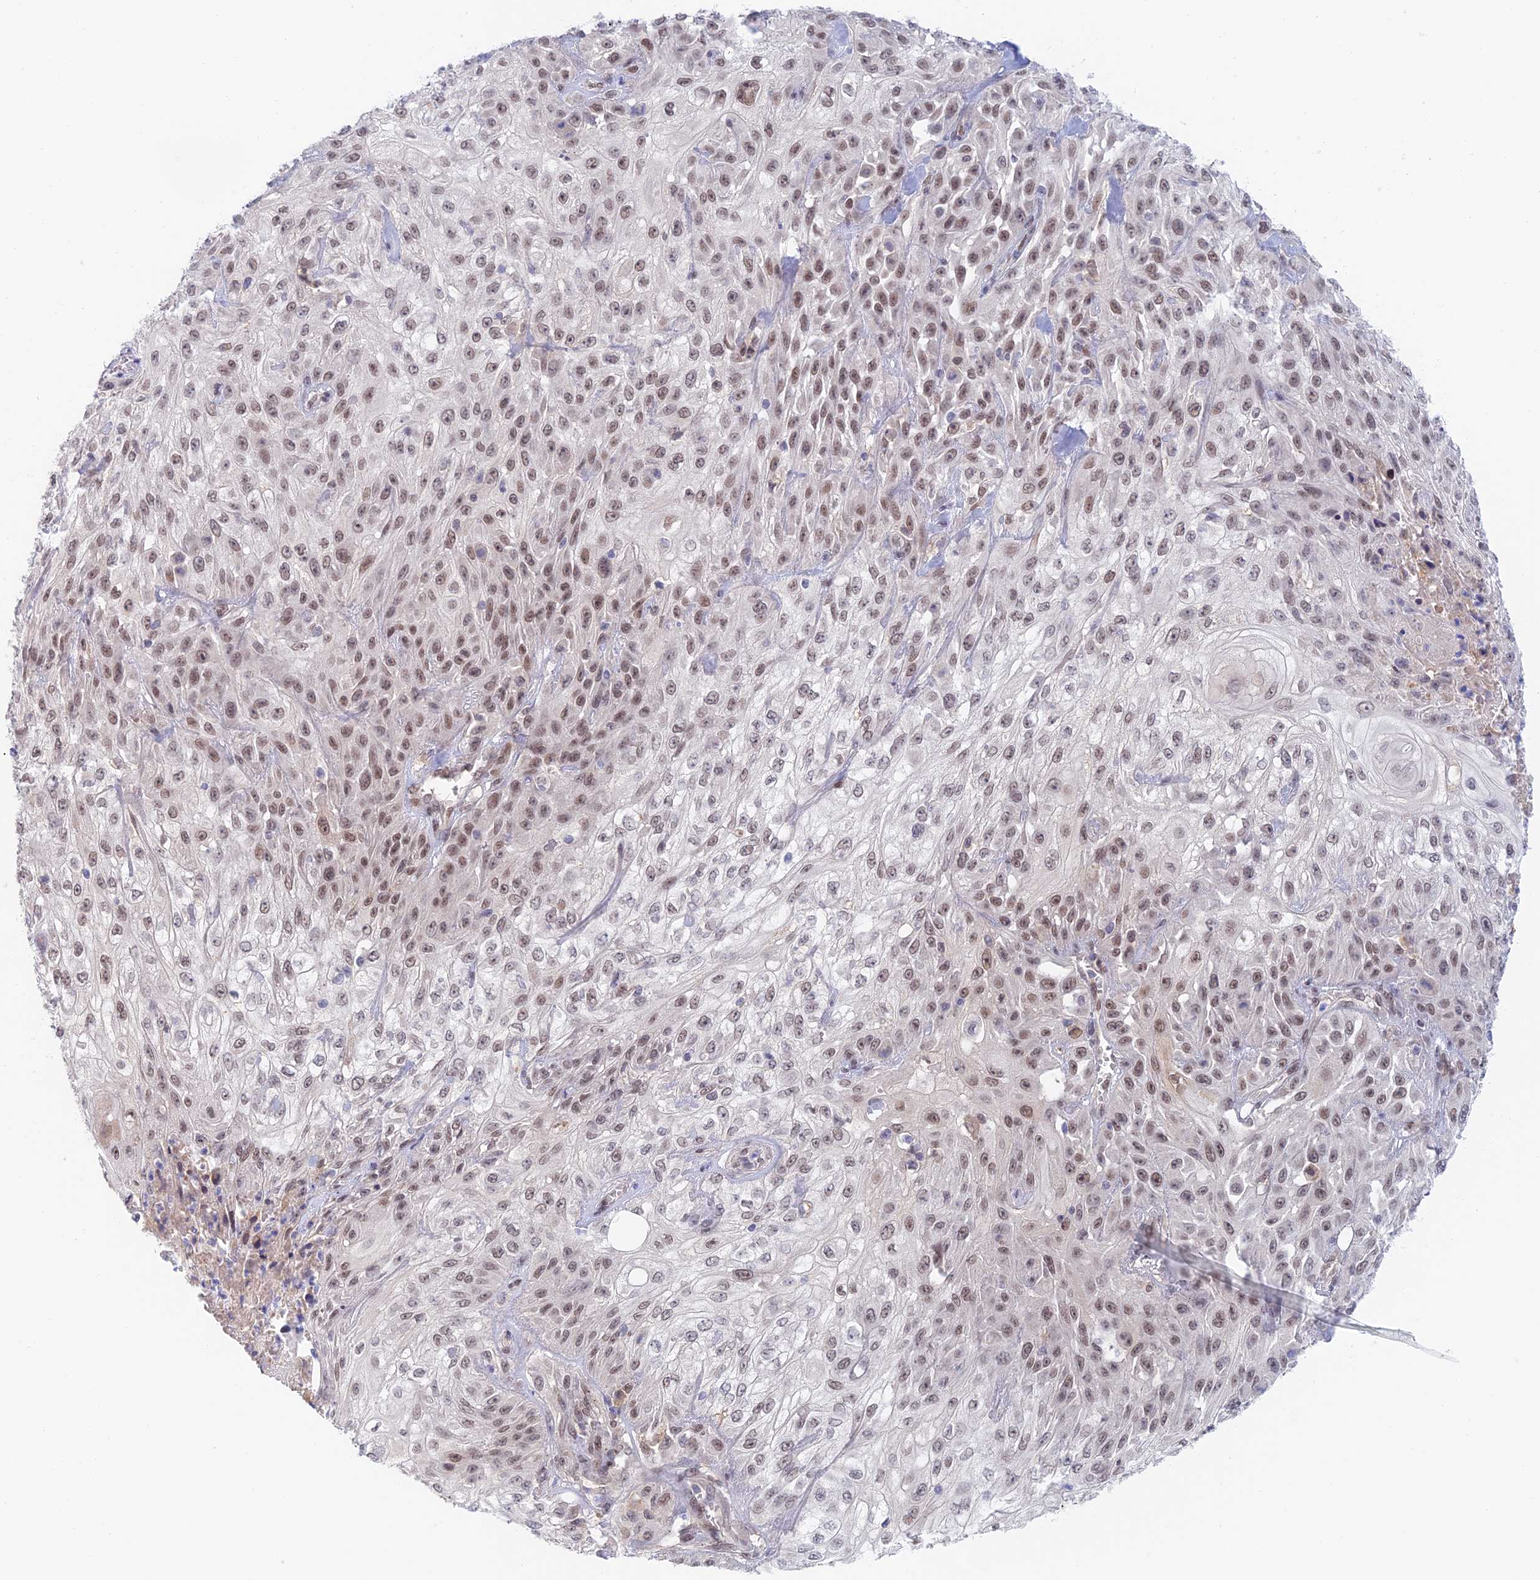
{"staining": {"intensity": "moderate", "quantity": ">75%", "location": "nuclear"}, "tissue": "skin cancer", "cell_type": "Tumor cells", "image_type": "cancer", "snomed": [{"axis": "morphology", "description": "Squamous cell carcinoma, NOS"}, {"axis": "morphology", "description": "Squamous cell carcinoma, metastatic, NOS"}, {"axis": "topography", "description": "Skin"}, {"axis": "topography", "description": "Lymph node"}], "caption": "Human skin metastatic squamous cell carcinoma stained with a brown dye reveals moderate nuclear positive expression in approximately >75% of tumor cells.", "gene": "ZUP1", "patient": {"sex": "male", "age": 75}}